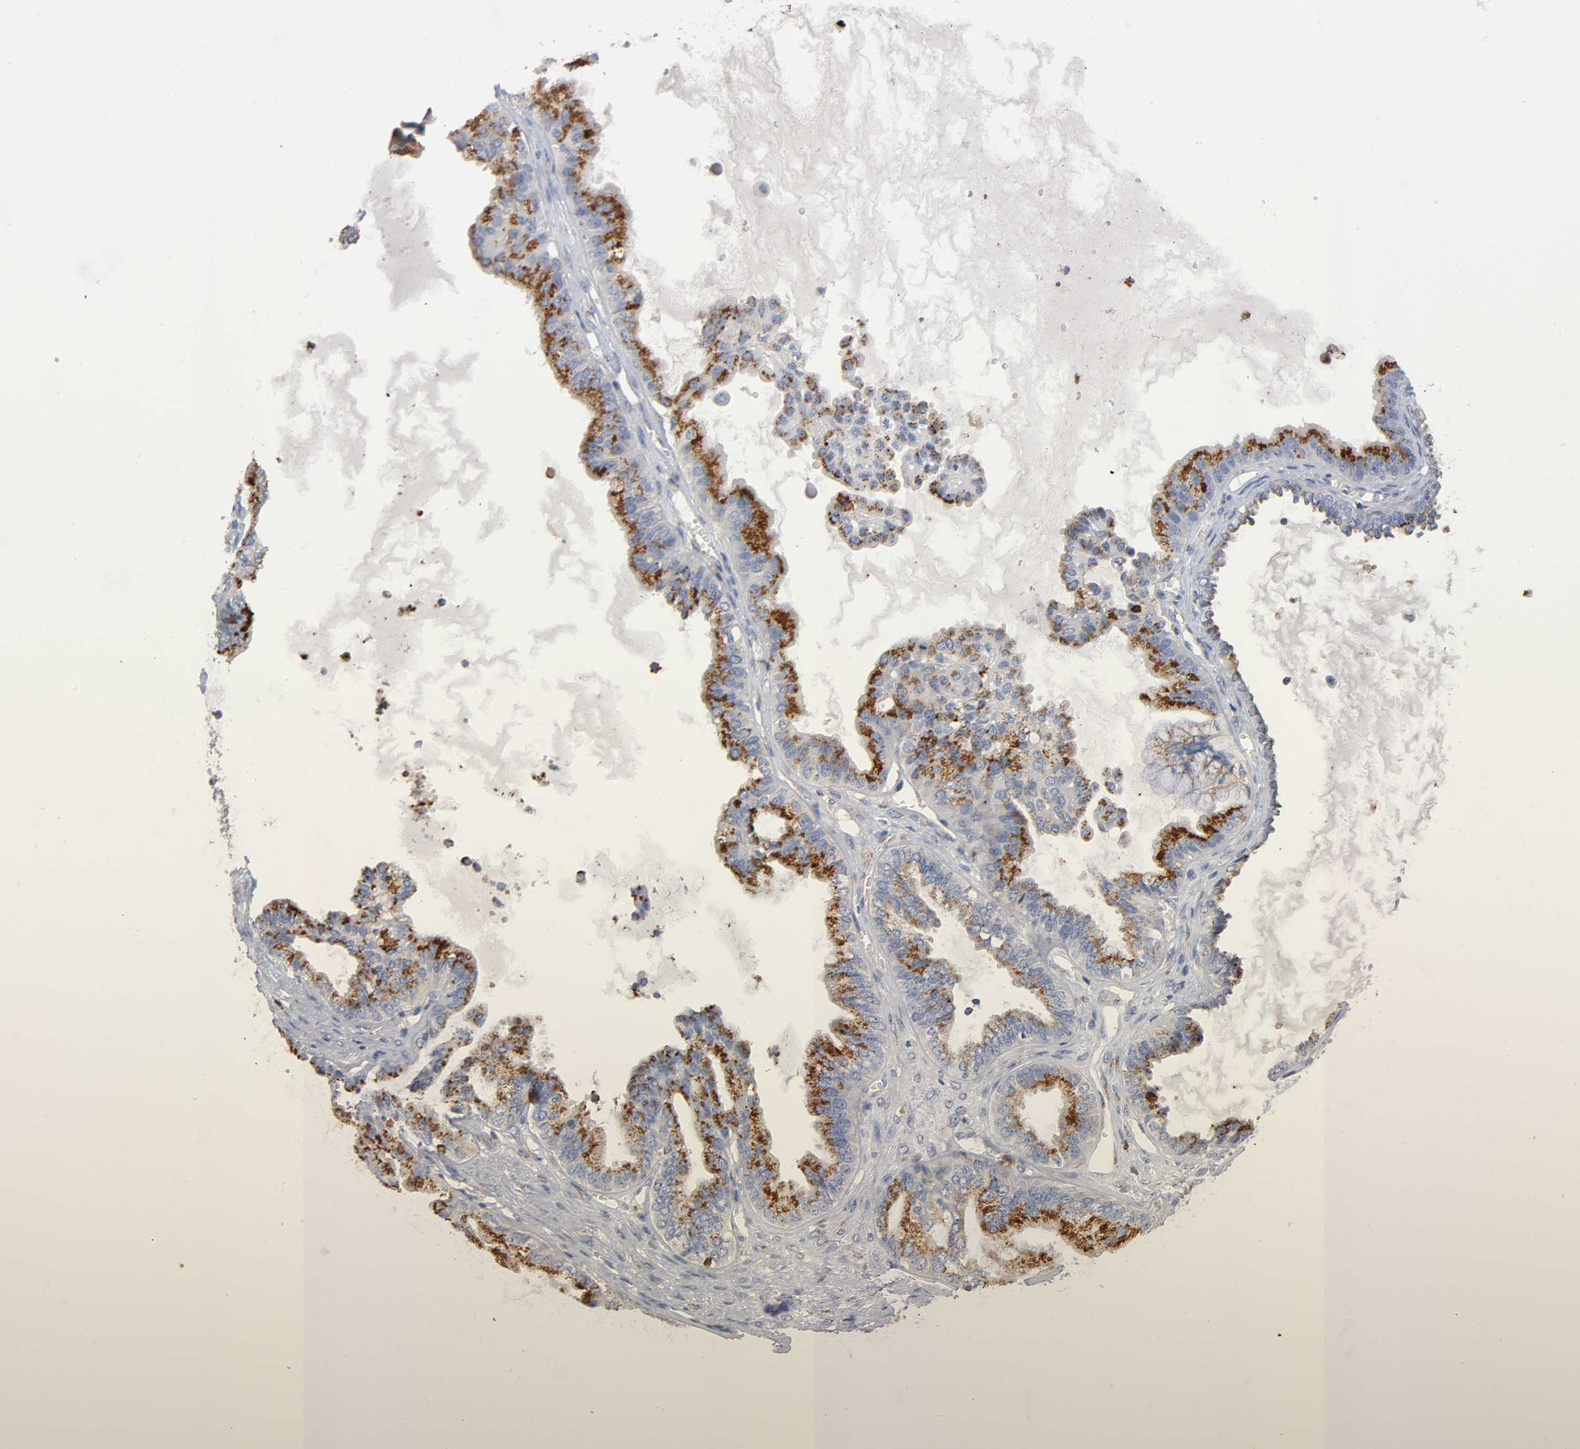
{"staining": {"intensity": "moderate", "quantity": ">75%", "location": "cytoplasmic/membranous"}, "tissue": "ovarian cancer", "cell_type": "Tumor cells", "image_type": "cancer", "snomed": [{"axis": "morphology", "description": "Carcinoma, NOS"}, {"axis": "morphology", "description": "Carcinoma, endometroid"}, {"axis": "topography", "description": "Ovary"}], "caption": "An image showing moderate cytoplasmic/membranous staining in about >75% of tumor cells in ovarian endometroid carcinoma, as visualized by brown immunohistochemical staining.", "gene": "CAPN10", "patient": {"sex": "female", "age": 50}}